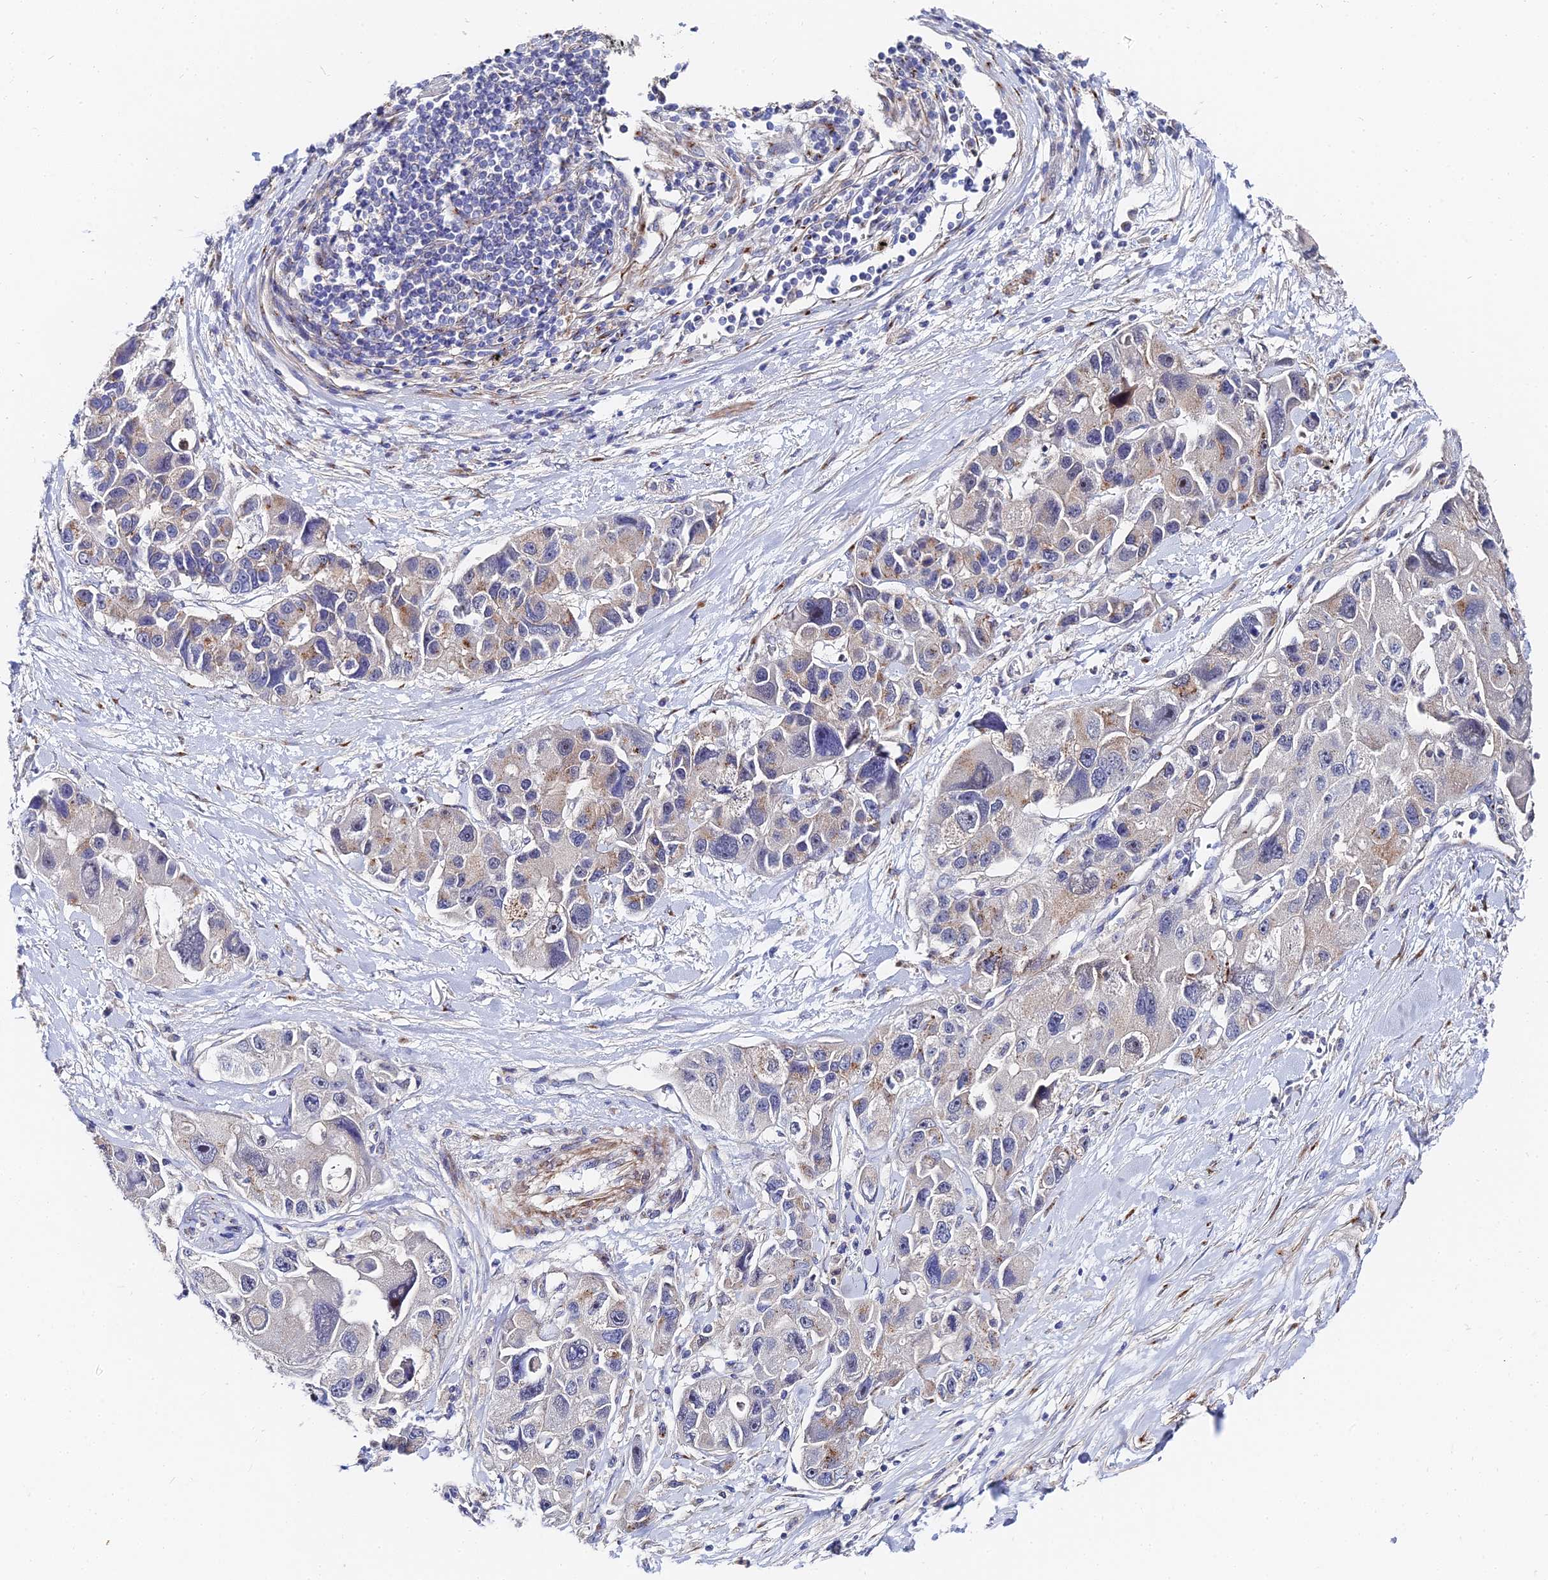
{"staining": {"intensity": "weak", "quantity": "<25%", "location": "cytoplasmic/membranous"}, "tissue": "lung cancer", "cell_type": "Tumor cells", "image_type": "cancer", "snomed": [{"axis": "morphology", "description": "Adenocarcinoma, NOS"}, {"axis": "topography", "description": "Lung"}], "caption": "High magnification brightfield microscopy of lung cancer (adenocarcinoma) stained with DAB (3,3'-diaminobenzidine) (brown) and counterstained with hematoxylin (blue): tumor cells show no significant expression.", "gene": "BORCS8", "patient": {"sex": "female", "age": 54}}